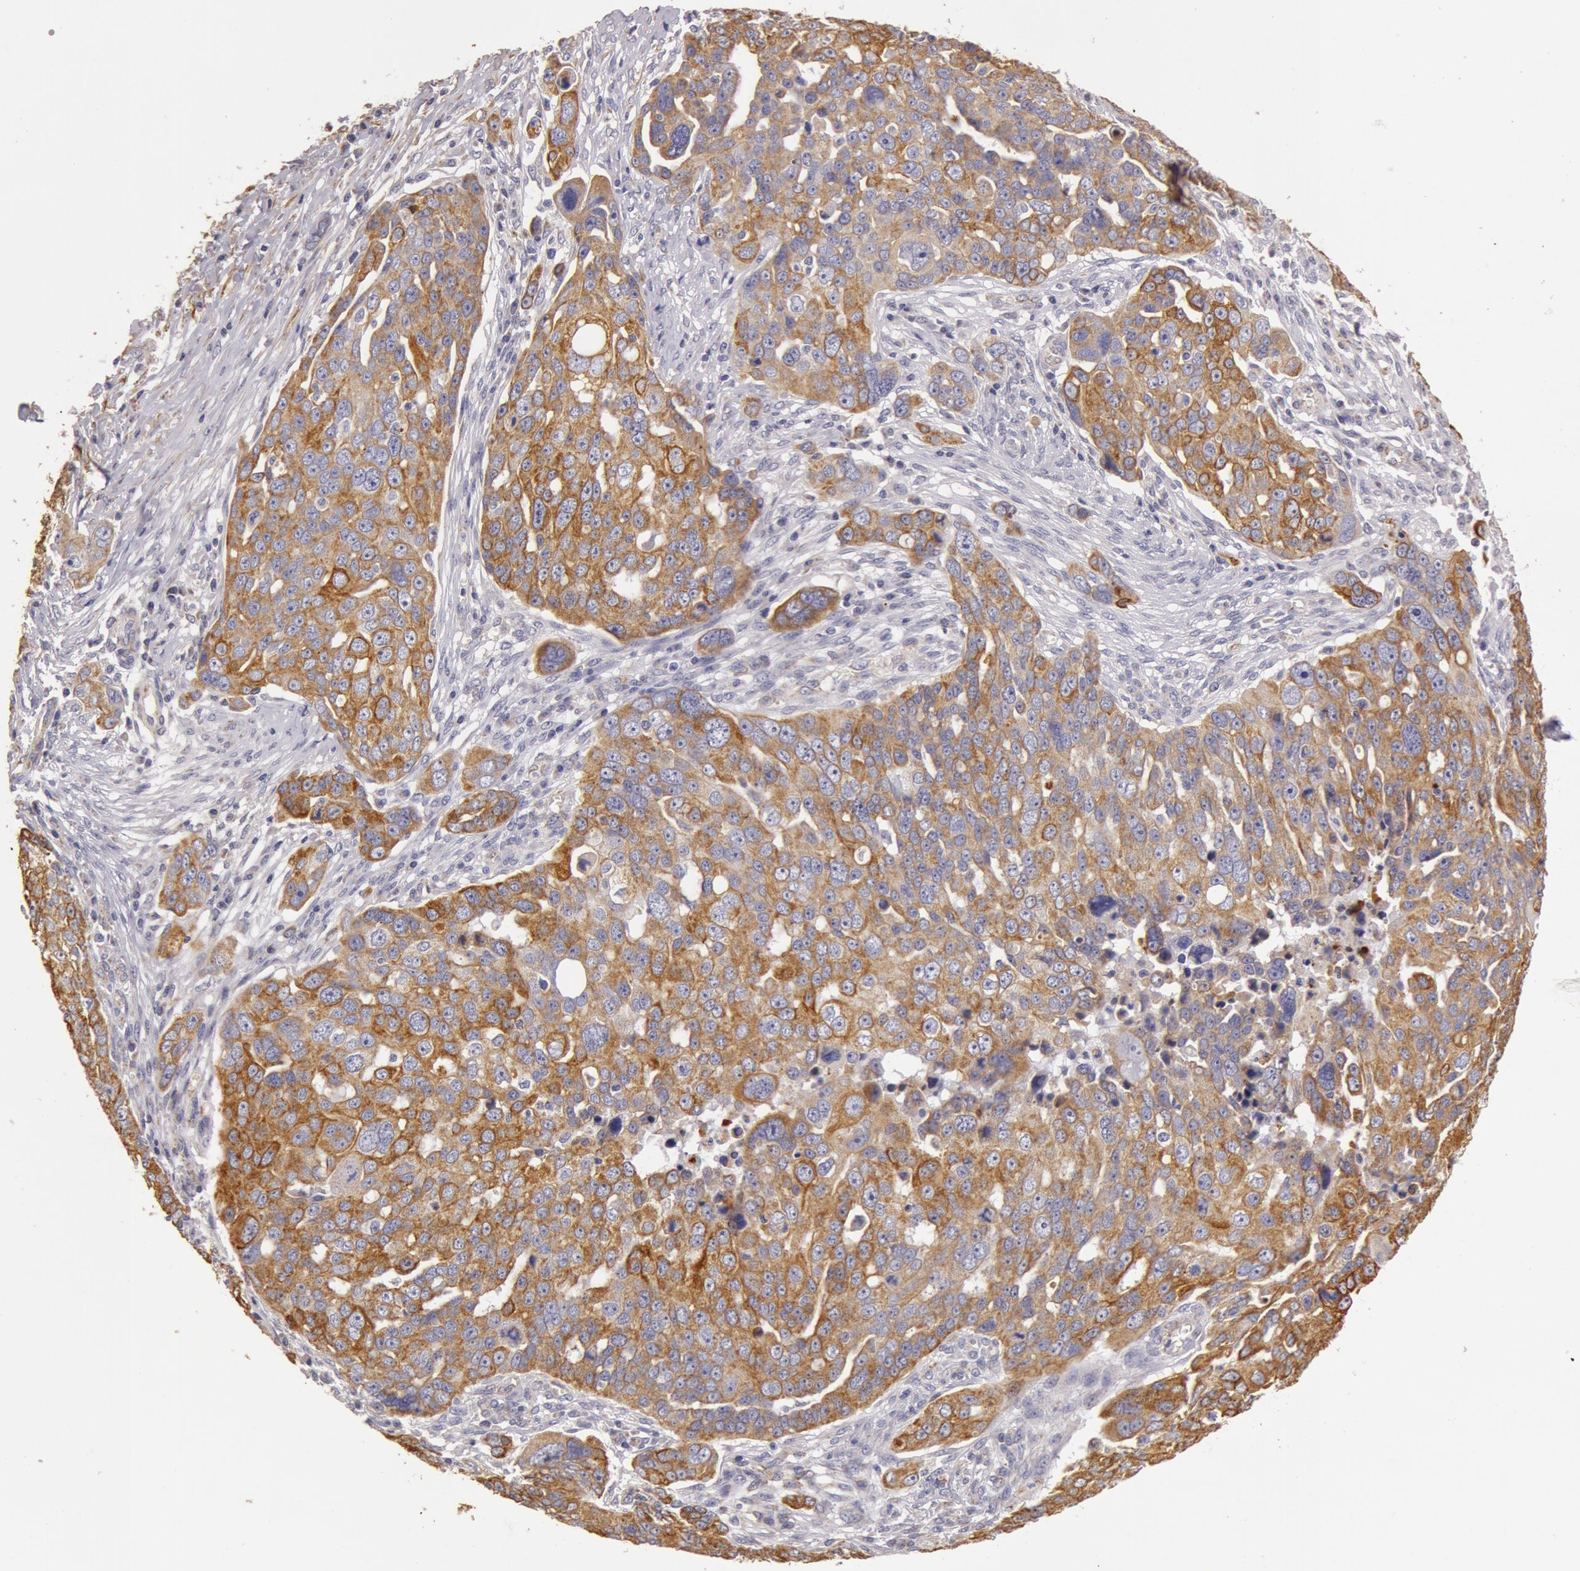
{"staining": {"intensity": "moderate", "quantity": ">75%", "location": "cytoplasmic/membranous"}, "tissue": "ovarian cancer", "cell_type": "Tumor cells", "image_type": "cancer", "snomed": [{"axis": "morphology", "description": "Carcinoma, endometroid"}, {"axis": "topography", "description": "Ovary"}], "caption": "Ovarian cancer (endometroid carcinoma) was stained to show a protein in brown. There is medium levels of moderate cytoplasmic/membranous staining in approximately >75% of tumor cells.", "gene": "KRT18", "patient": {"sex": "female", "age": 75}}